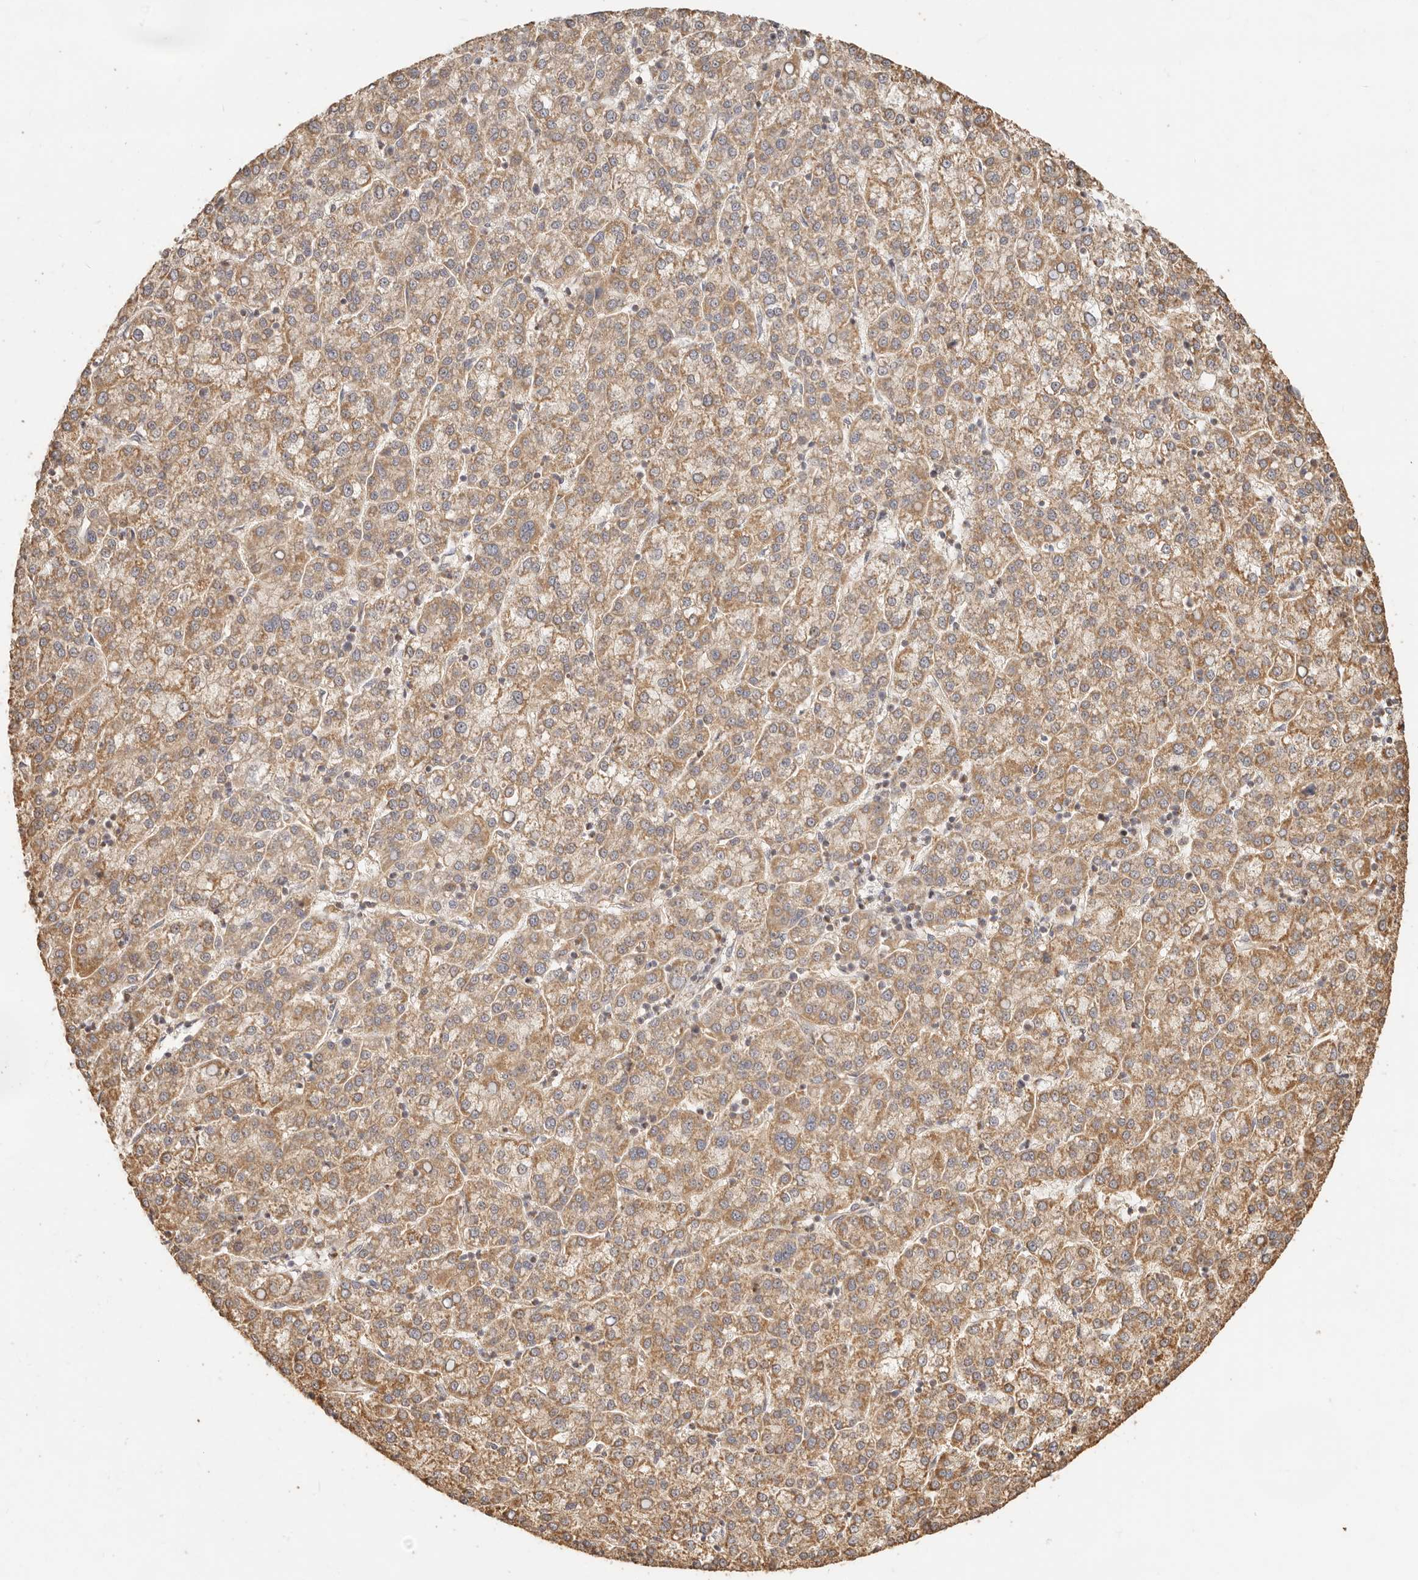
{"staining": {"intensity": "moderate", "quantity": ">75%", "location": "cytoplasmic/membranous"}, "tissue": "liver cancer", "cell_type": "Tumor cells", "image_type": "cancer", "snomed": [{"axis": "morphology", "description": "Carcinoma, Hepatocellular, NOS"}, {"axis": "topography", "description": "Liver"}], "caption": "Liver cancer (hepatocellular carcinoma) tissue demonstrates moderate cytoplasmic/membranous positivity in approximately >75% of tumor cells, visualized by immunohistochemistry. The staining was performed using DAB (3,3'-diaminobenzidine), with brown indicating positive protein expression. Nuclei are stained blue with hematoxylin.", "gene": "PTPN22", "patient": {"sex": "female", "age": 58}}